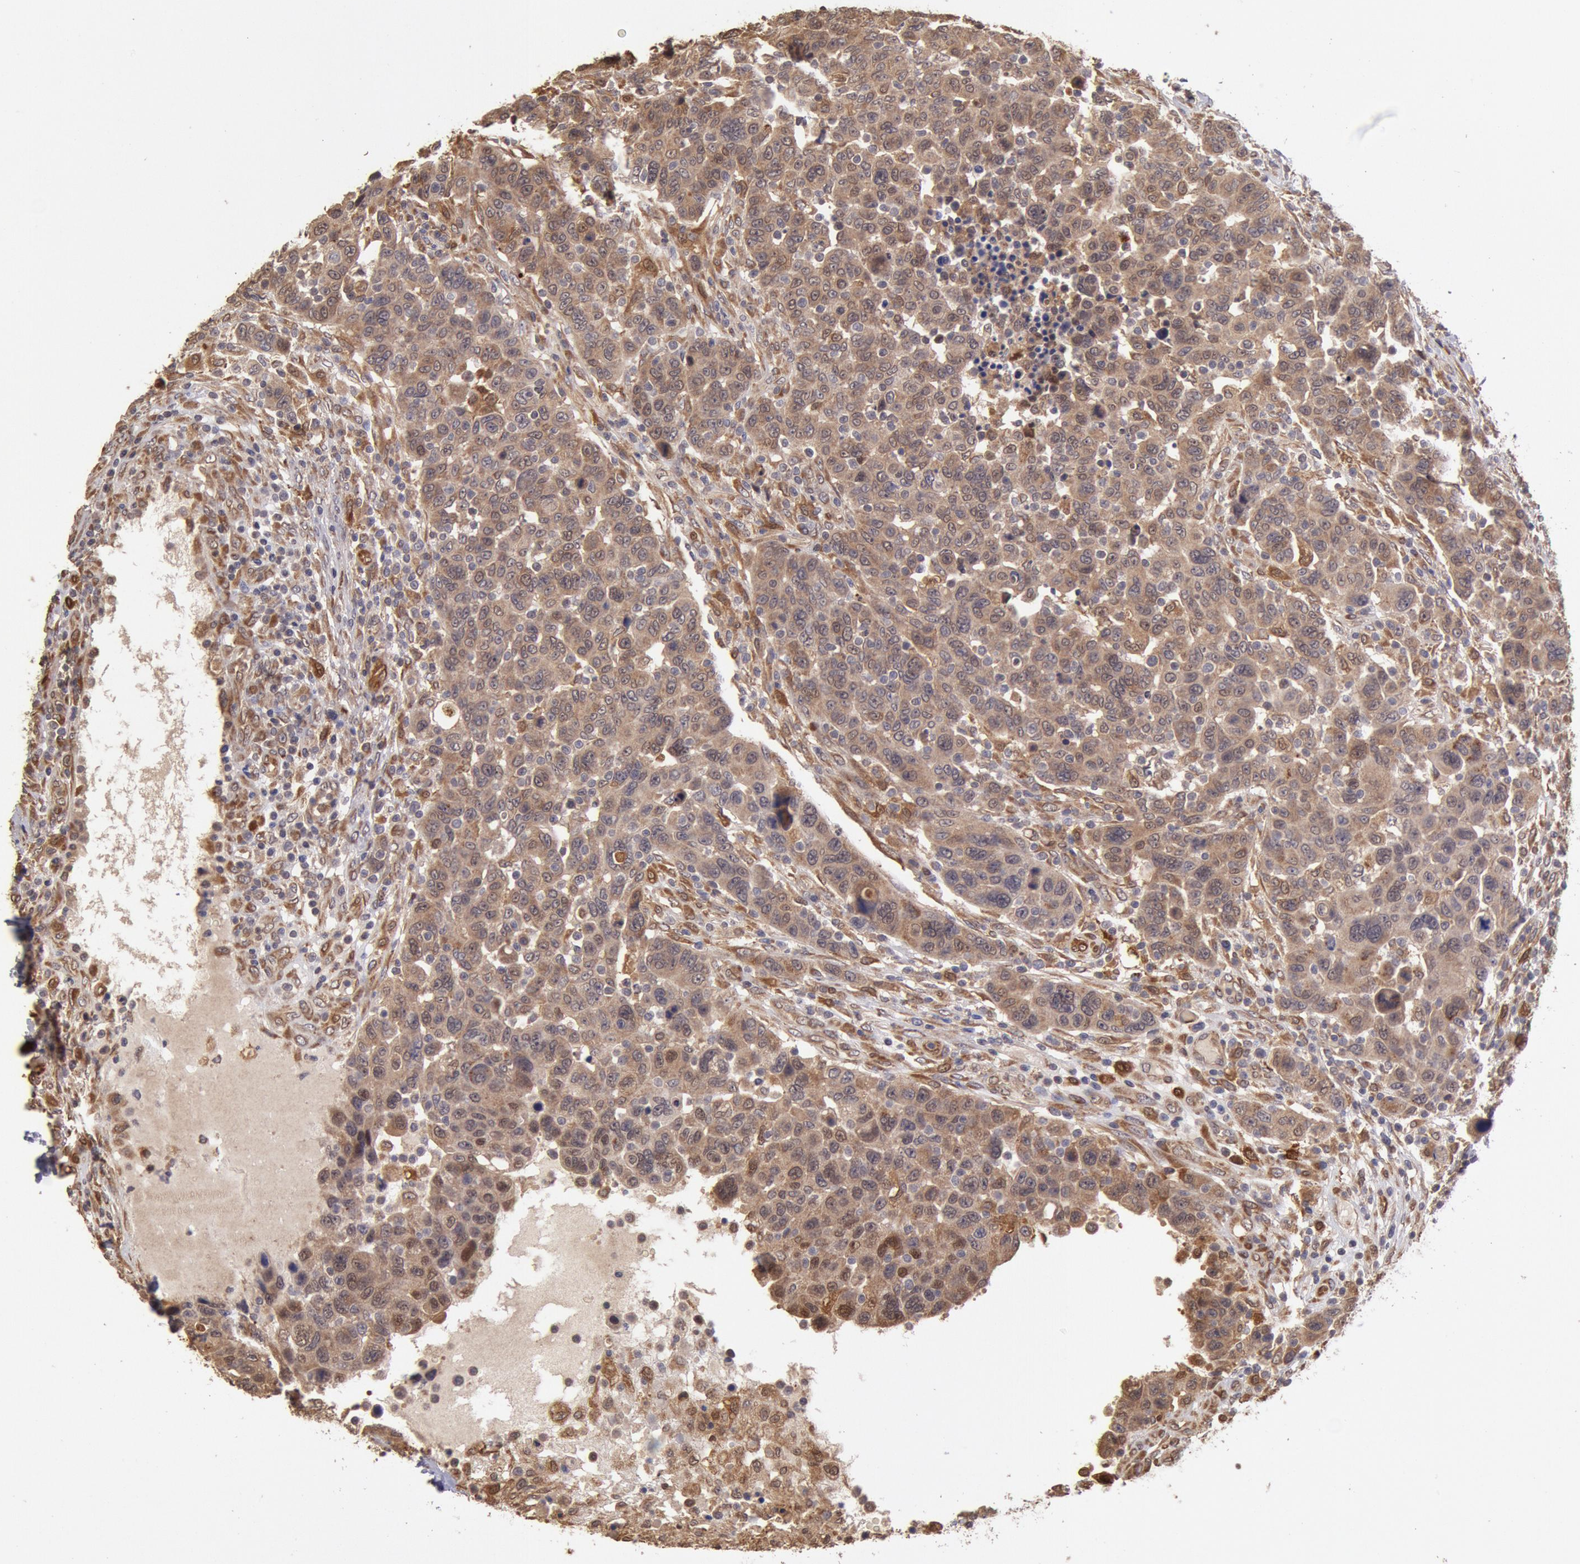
{"staining": {"intensity": "strong", "quantity": ">75%", "location": "cytoplasmic/membranous,nuclear"}, "tissue": "breast cancer", "cell_type": "Tumor cells", "image_type": "cancer", "snomed": [{"axis": "morphology", "description": "Duct carcinoma"}, {"axis": "topography", "description": "Breast"}], "caption": "Strong cytoplasmic/membranous and nuclear positivity is seen in about >75% of tumor cells in breast infiltrating ductal carcinoma. The staining was performed using DAB, with brown indicating positive protein expression. Nuclei are stained blue with hematoxylin.", "gene": "COMT", "patient": {"sex": "female", "age": 37}}